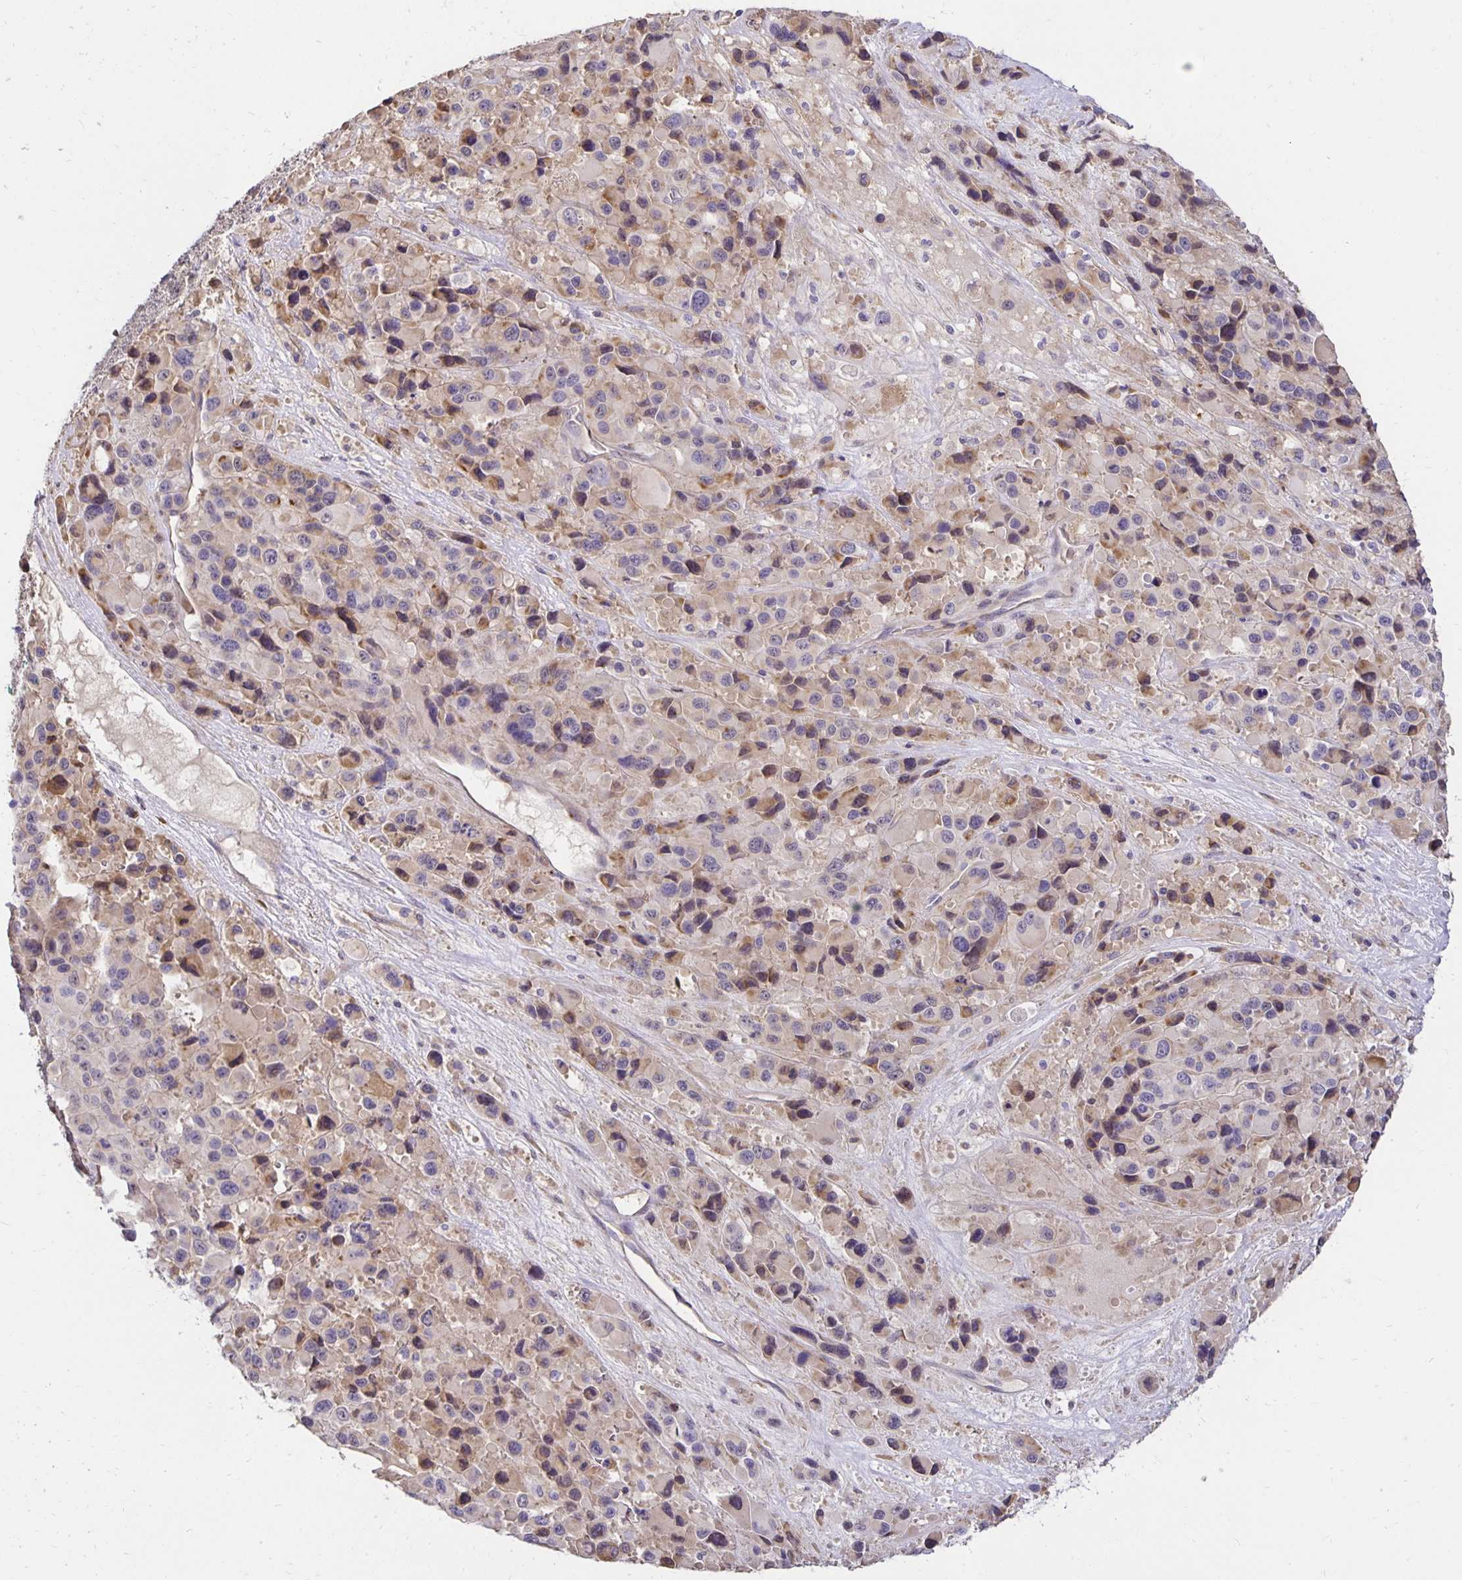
{"staining": {"intensity": "weak", "quantity": "<25%", "location": "cytoplasmic/membranous"}, "tissue": "melanoma", "cell_type": "Tumor cells", "image_type": "cancer", "snomed": [{"axis": "morphology", "description": "Malignant melanoma, Metastatic site"}, {"axis": "topography", "description": "Lymph node"}], "caption": "IHC image of human malignant melanoma (metastatic site) stained for a protein (brown), which exhibits no staining in tumor cells.", "gene": "PNPLA3", "patient": {"sex": "female", "age": 65}}